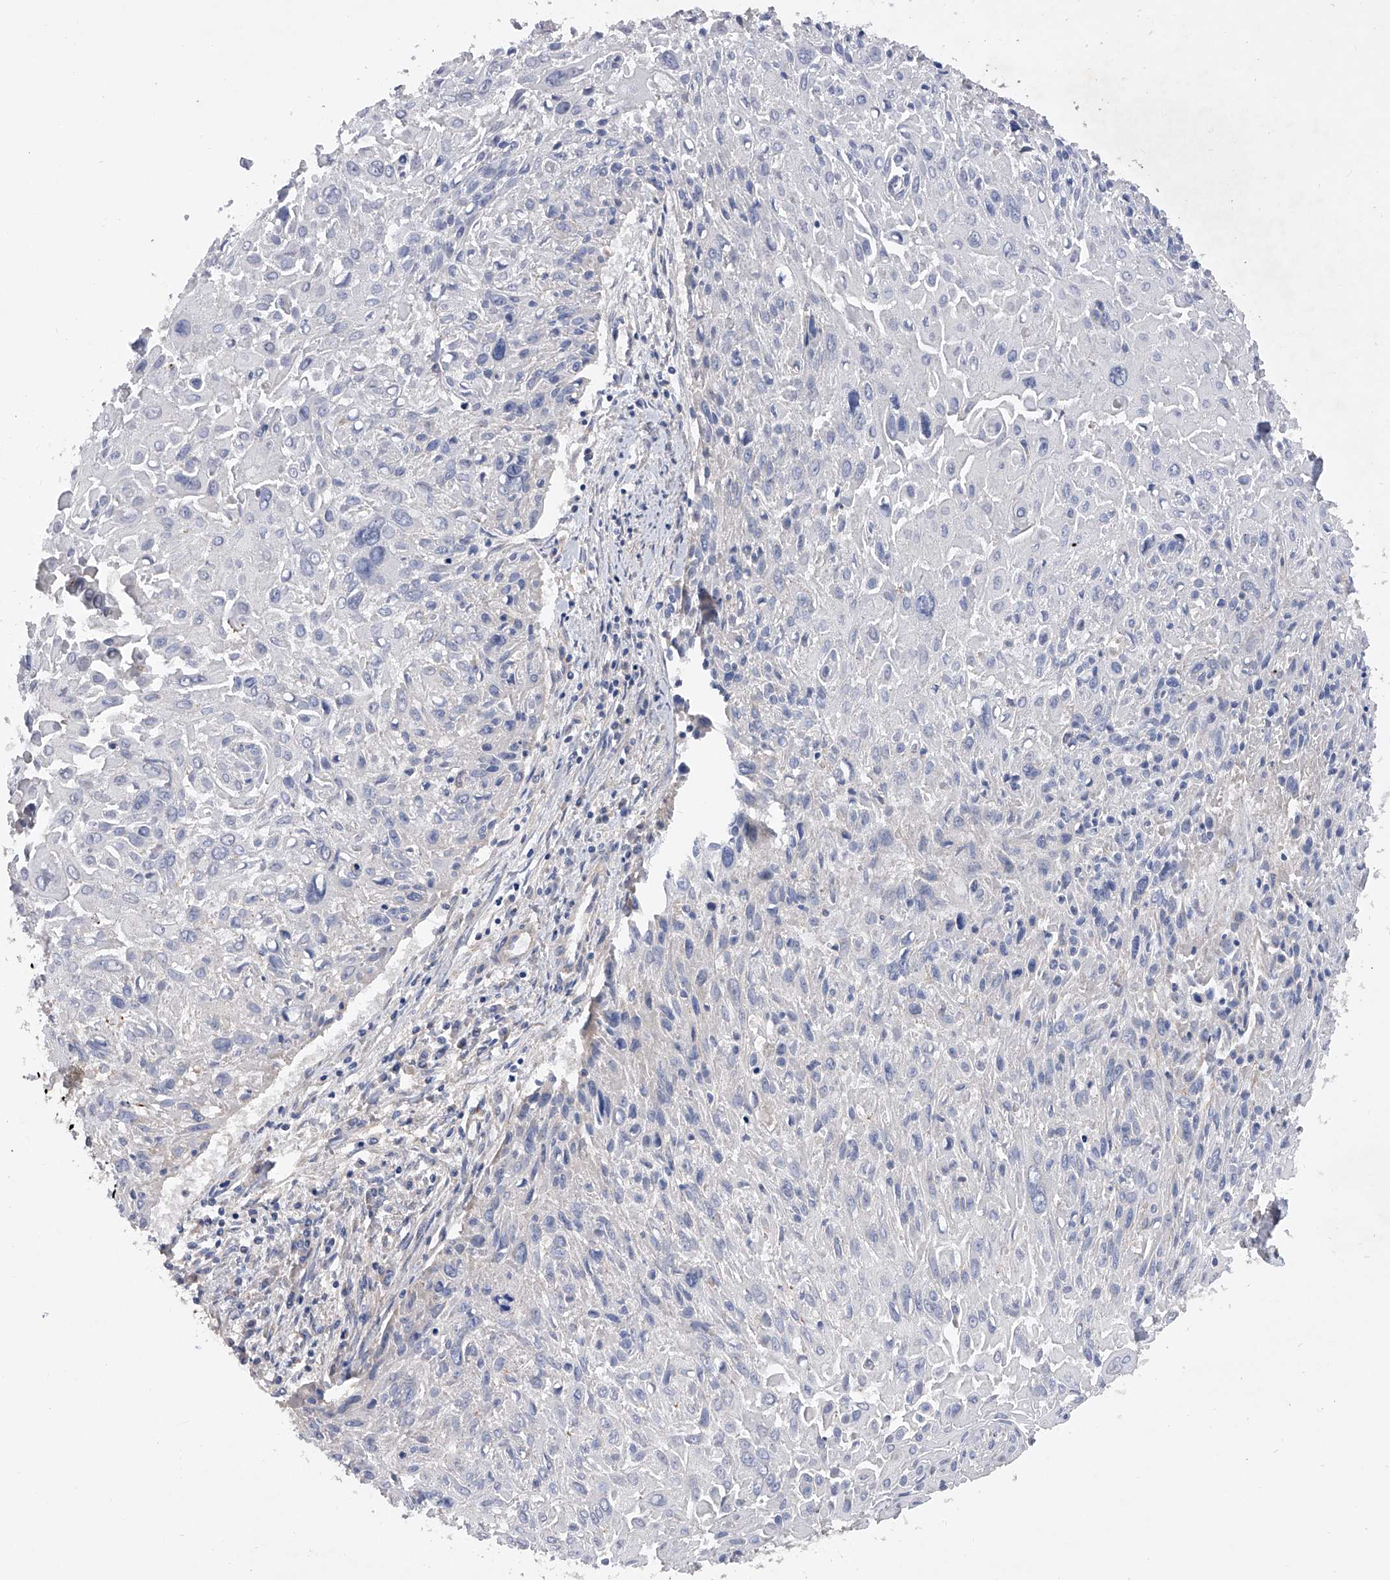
{"staining": {"intensity": "negative", "quantity": "none", "location": "none"}, "tissue": "cervical cancer", "cell_type": "Tumor cells", "image_type": "cancer", "snomed": [{"axis": "morphology", "description": "Squamous cell carcinoma, NOS"}, {"axis": "topography", "description": "Cervix"}], "caption": "Photomicrograph shows no protein expression in tumor cells of cervical cancer tissue. Brightfield microscopy of immunohistochemistry (IHC) stained with DAB (brown) and hematoxylin (blue), captured at high magnification.", "gene": "PDSS2", "patient": {"sex": "female", "age": 51}}